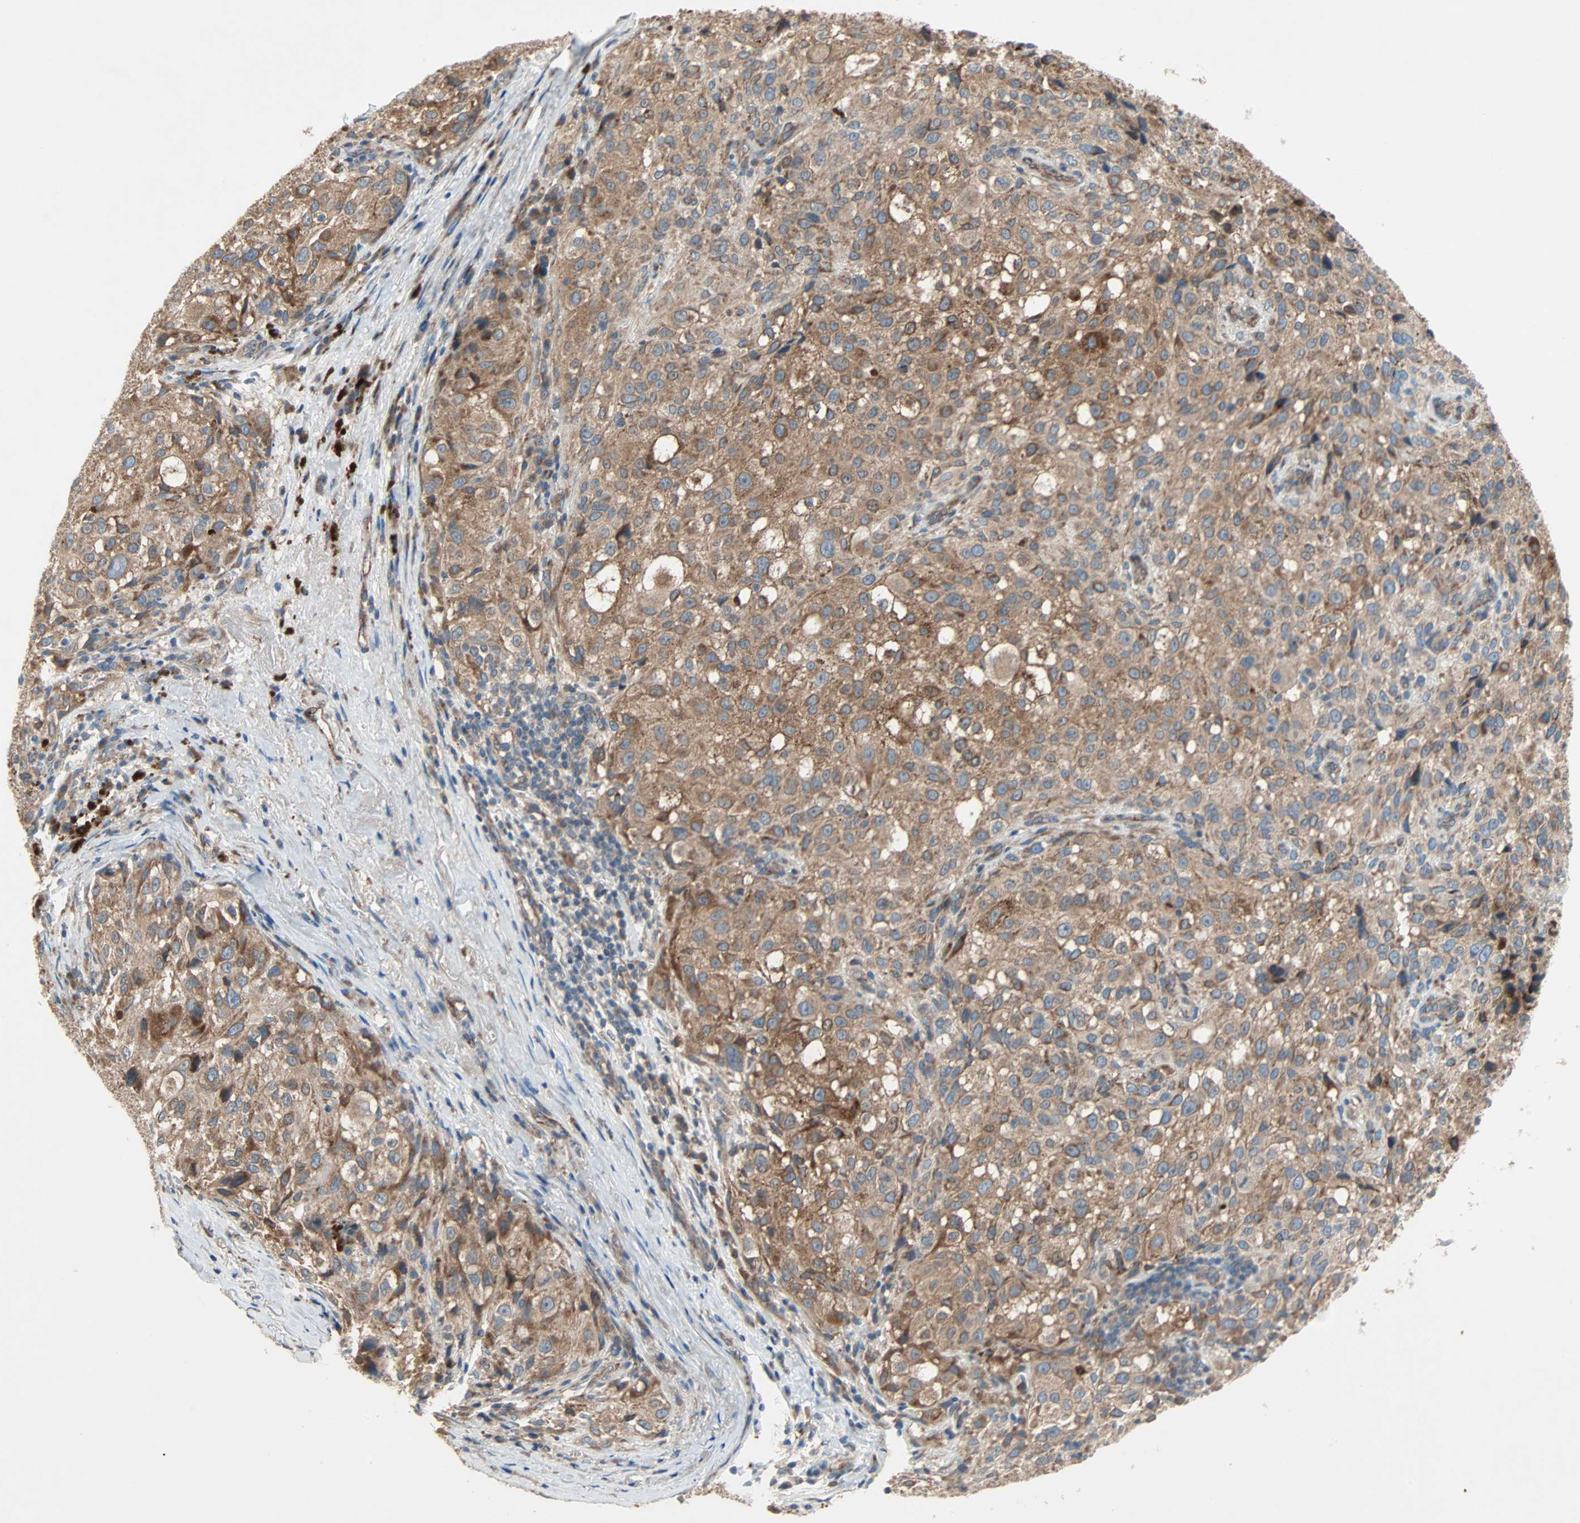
{"staining": {"intensity": "moderate", "quantity": ">75%", "location": "cytoplasmic/membranous"}, "tissue": "melanoma", "cell_type": "Tumor cells", "image_type": "cancer", "snomed": [{"axis": "morphology", "description": "Necrosis, NOS"}, {"axis": "morphology", "description": "Malignant melanoma, NOS"}, {"axis": "topography", "description": "Skin"}], "caption": "About >75% of tumor cells in human melanoma display moderate cytoplasmic/membranous protein positivity as visualized by brown immunohistochemical staining.", "gene": "XYLT1", "patient": {"sex": "female", "age": 87}}